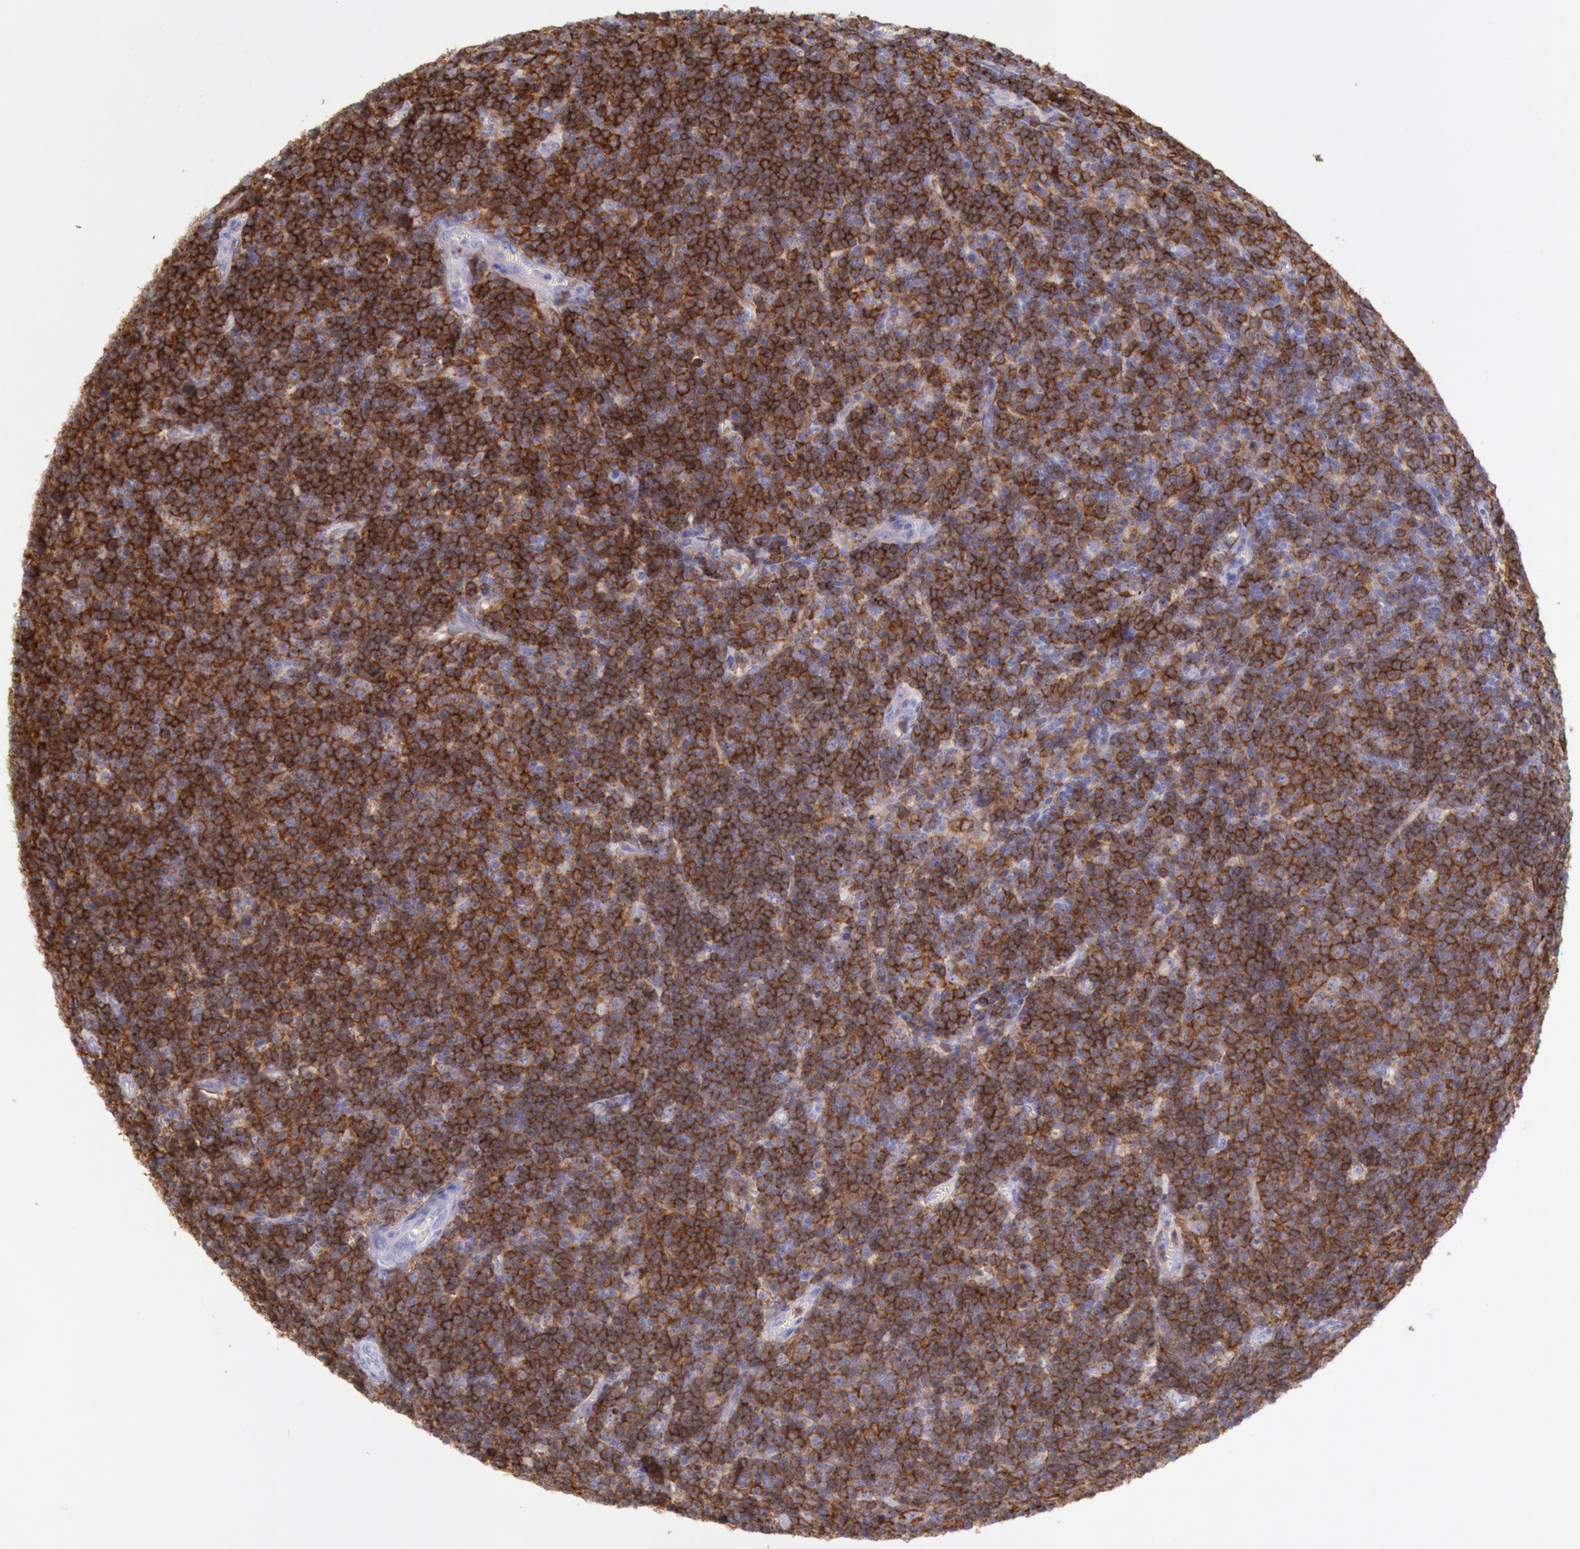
{"staining": {"intensity": "moderate", "quantity": ">75%", "location": "cytoplasmic/membranous"}, "tissue": "lymphoma", "cell_type": "Tumor cells", "image_type": "cancer", "snomed": [{"axis": "morphology", "description": "Malignant lymphoma, non-Hodgkin's type, Low grade"}, {"axis": "topography", "description": "Lymph node"}], "caption": "The photomicrograph demonstrates staining of lymphoma, revealing moderate cytoplasmic/membranous protein expression (brown color) within tumor cells. (IHC, brightfield microscopy, high magnification).", "gene": "LYN", "patient": {"sex": "male", "age": 74}}